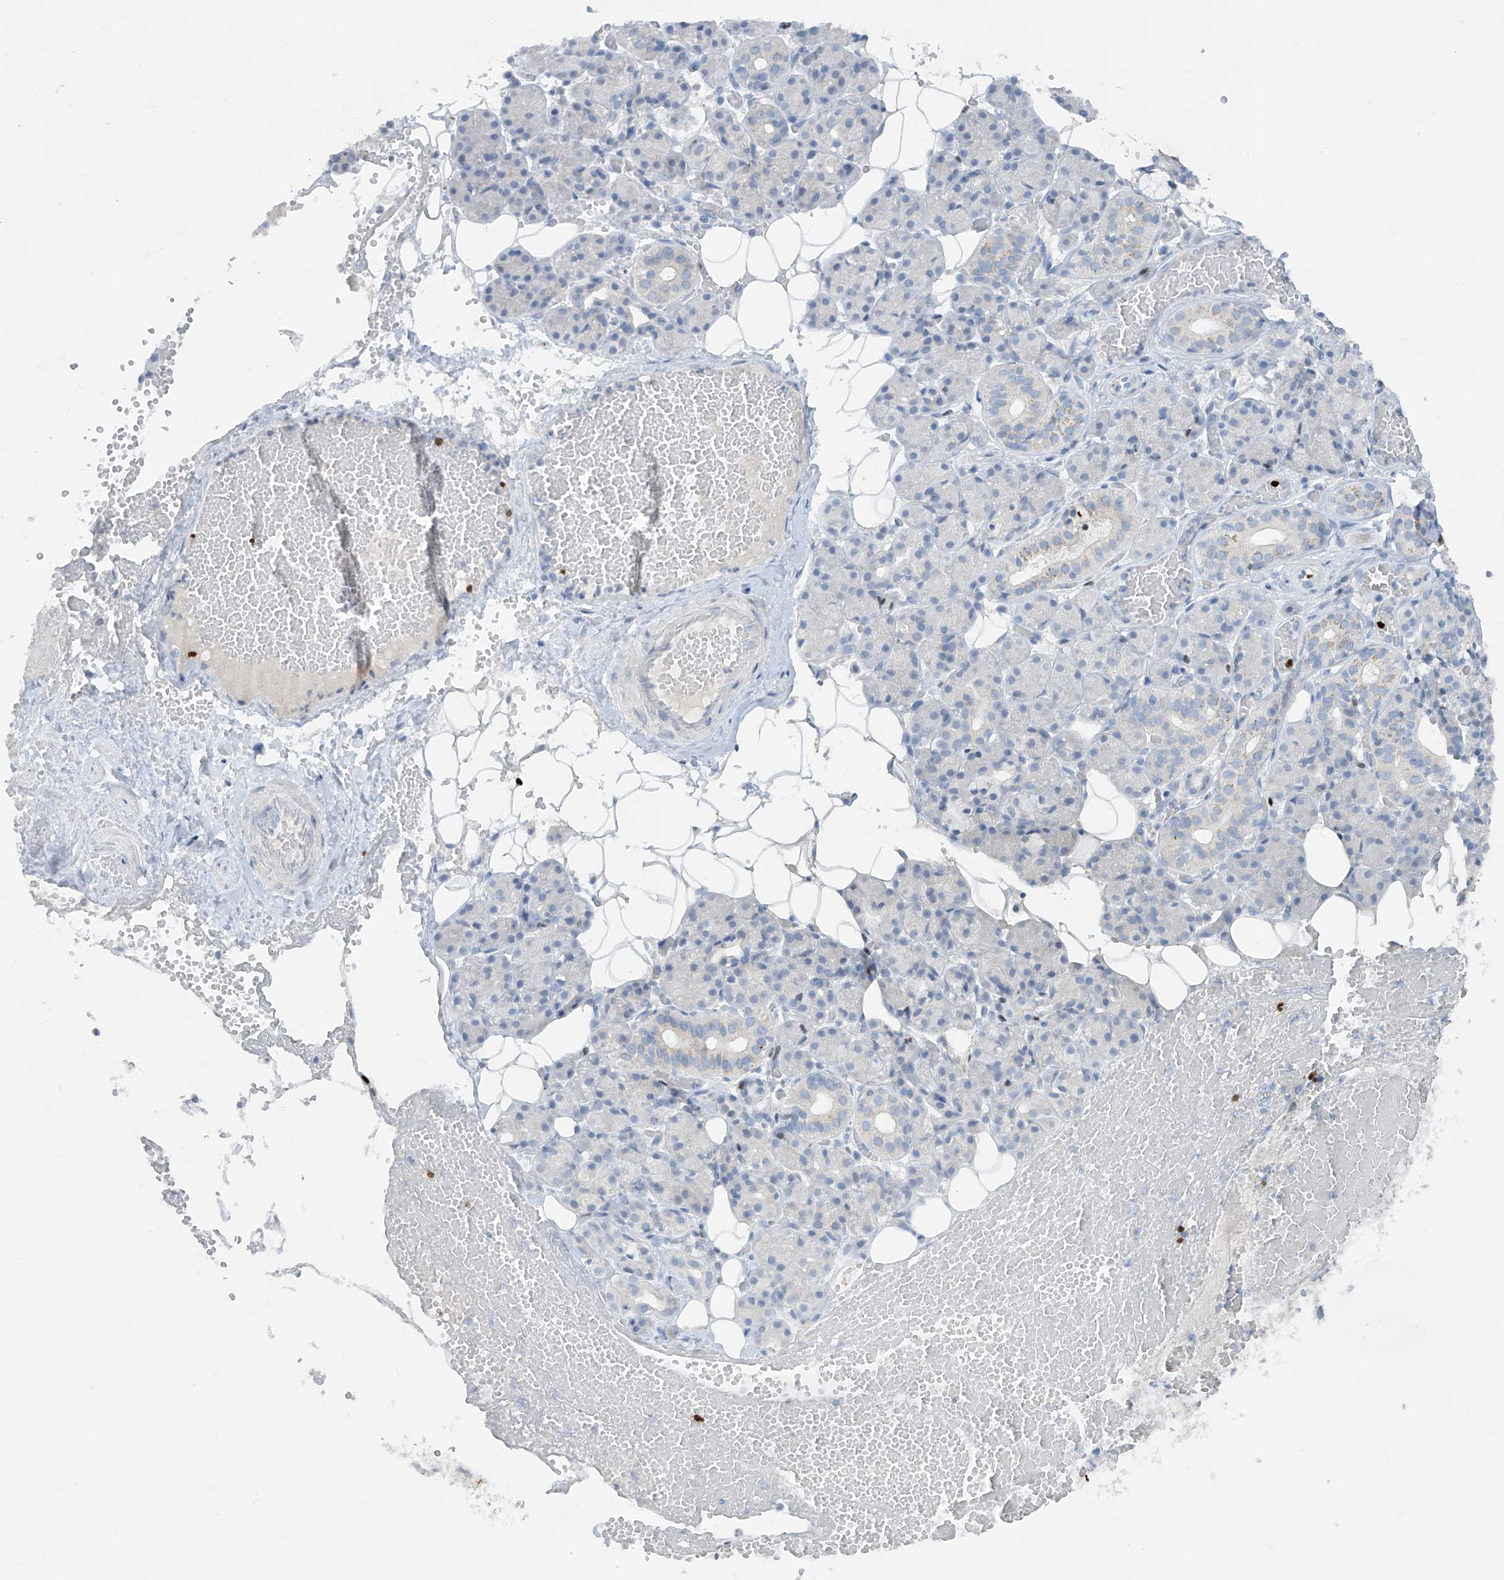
{"staining": {"intensity": "negative", "quantity": "none", "location": "none"}, "tissue": "salivary gland", "cell_type": "Glandular cells", "image_type": "normal", "snomed": [{"axis": "morphology", "description": "Normal tissue, NOS"}, {"axis": "topography", "description": "Salivary gland"}], "caption": "Immunohistochemistry (IHC) micrograph of normal salivary gland: salivary gland stained with DAB demonstrates no significant protein expression in glandular cells. (DAB (3,3'-diaminobenzidine) immunohistochemistry visualized using brightfield microscopy, high magnification).", "gene": "TBX21", "patient": {"sex": "male", "age": 63}}